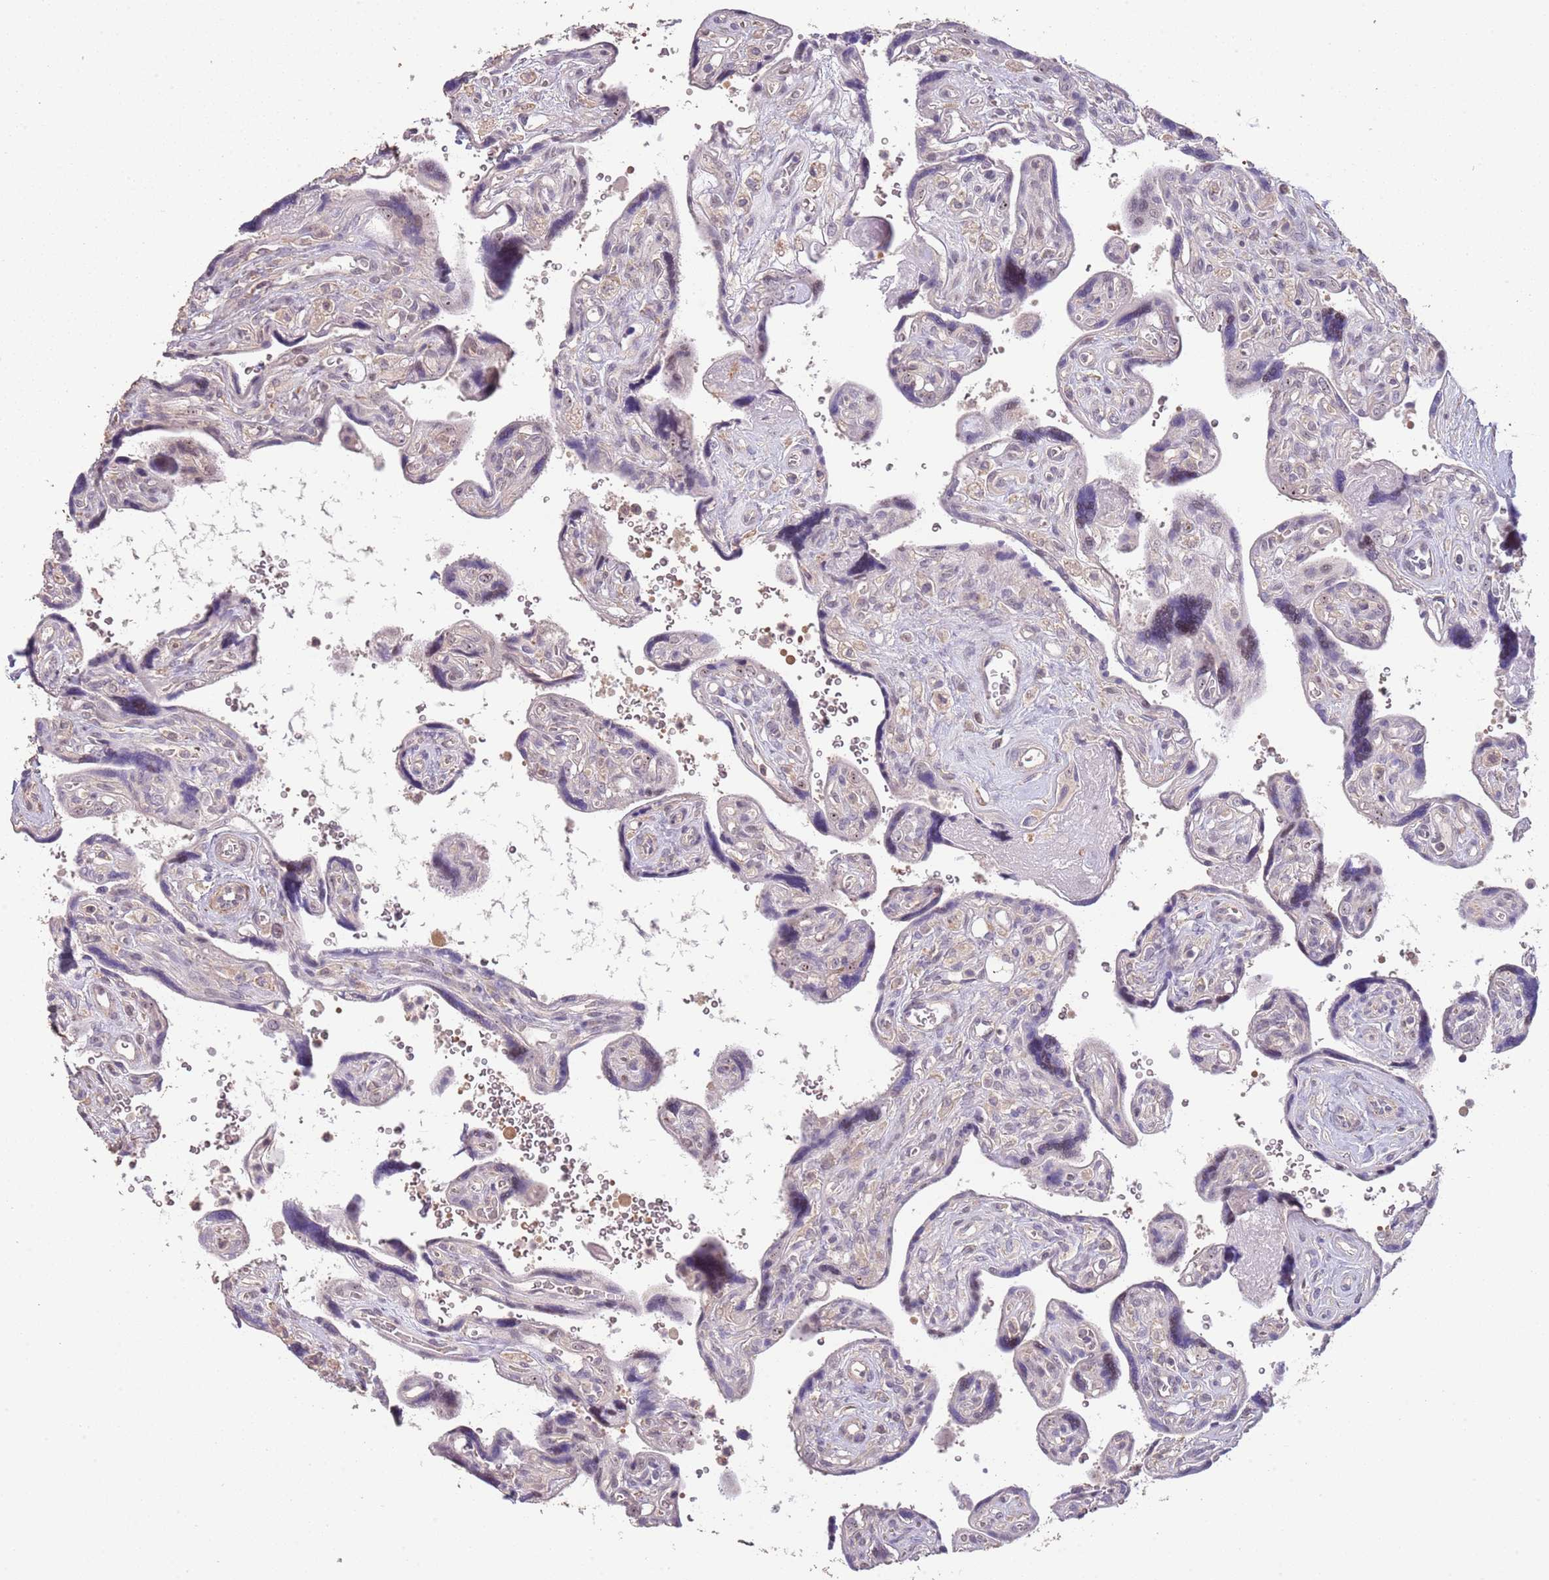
{"staining": {"intensity": "weak", "quantity": "<25%", "location": "cytoplasmic/membranous"}, "tissue": "placenta", "cell_type": "Trophoblastic cells", "image_type": "normal", "snomed": [{"axis": "morphology", "description": "Normal tissue, NOS"}, {"axis": "topography", "description": "Placenta"}], "caption": "Image shows no protein expression in trophoblastic cells of unremarkable placenta.", "gene": "ADTRP", "patient": {"sex": "female", "age": 39}}